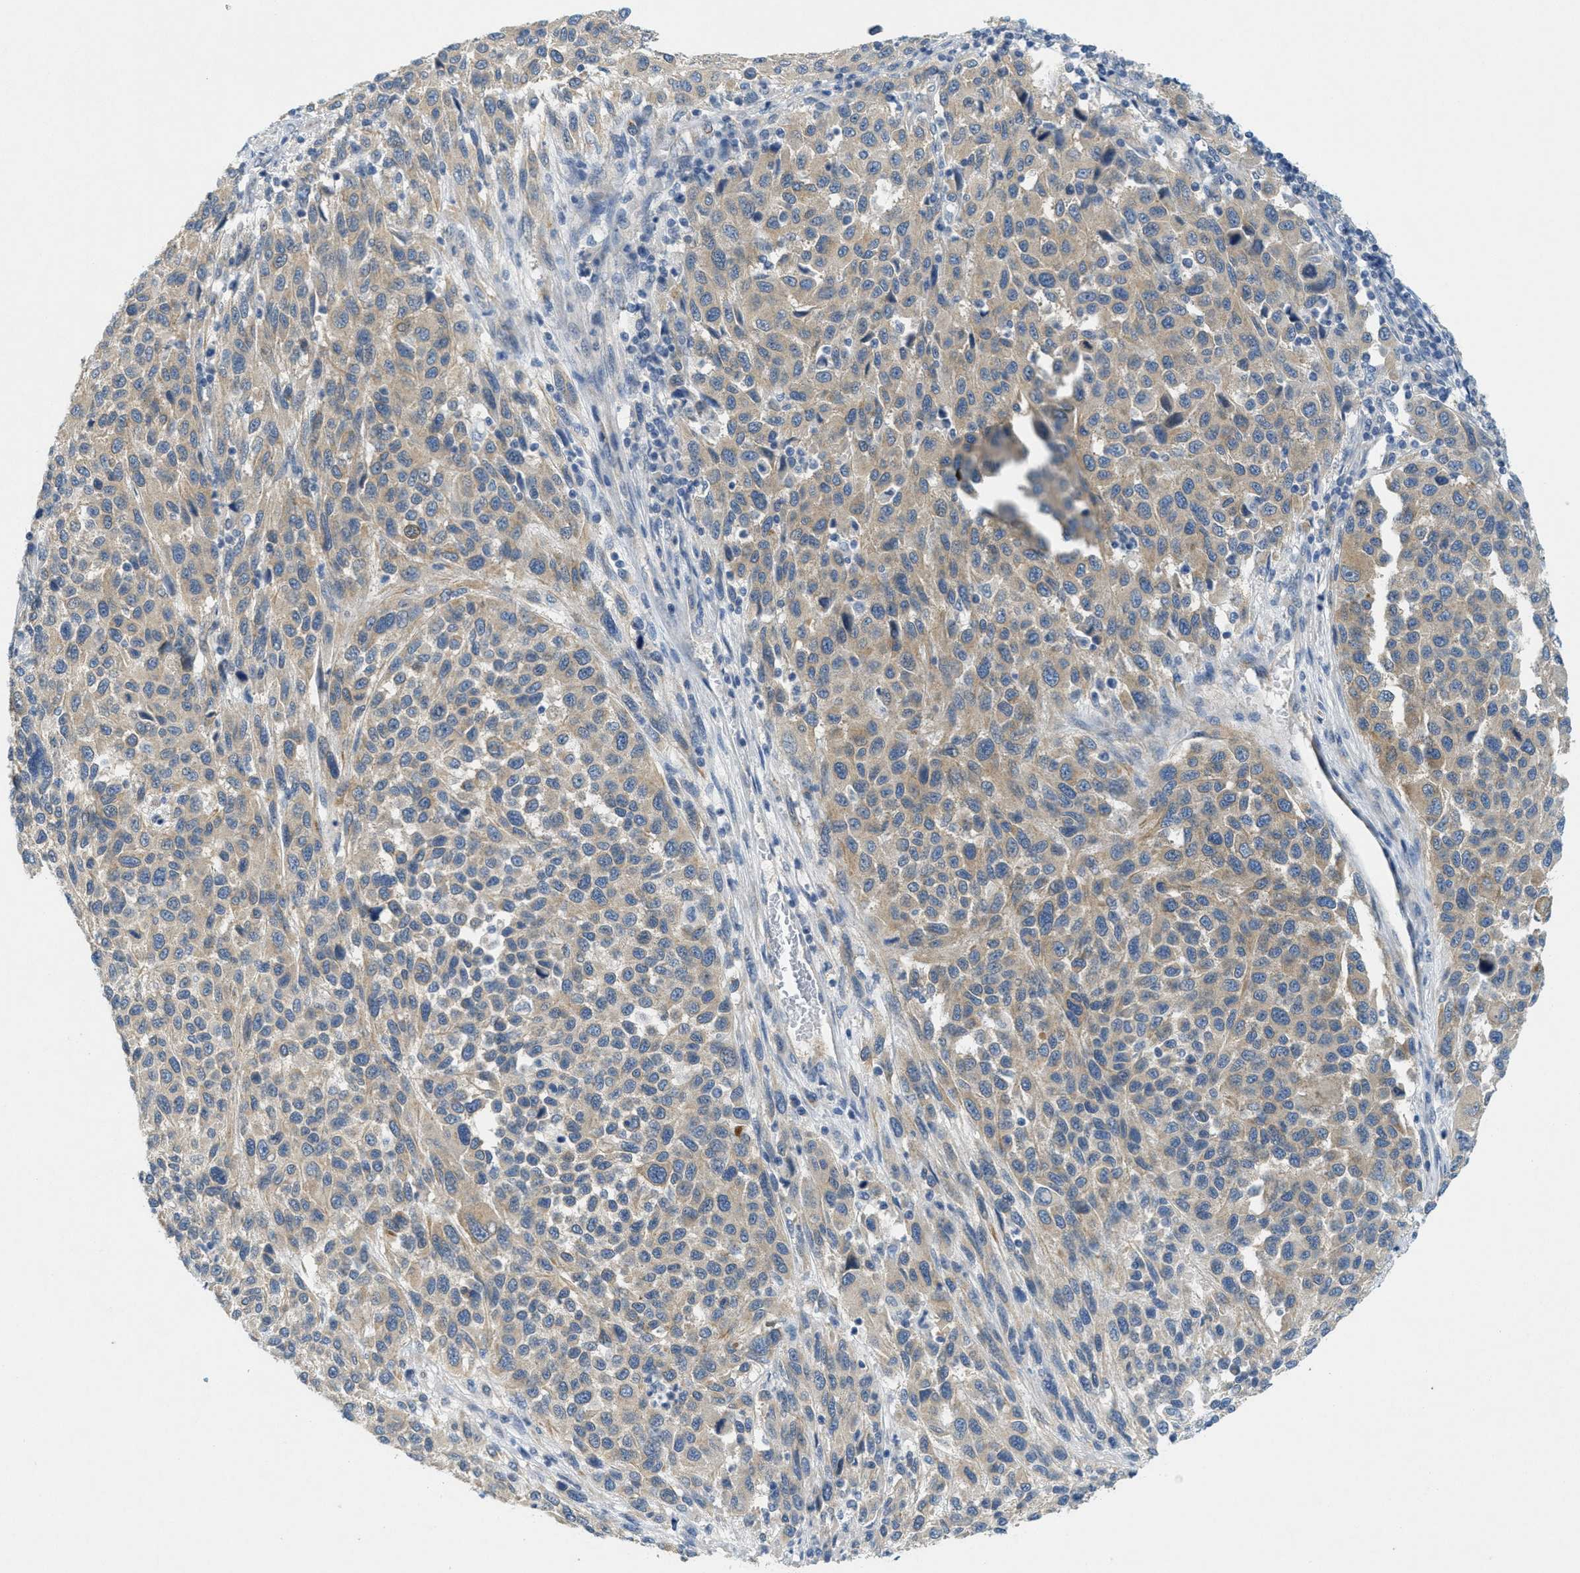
{"staining": {"intensity": "weak", "quantity": "25%-75%", "location": "cytoplasmic/membranous"}, "tissue": "melanoma", "cell_type": "Tumor cells", "image_type": "cancer", "snomed": [{"axis": "morphology", "description": "Malignant melanoma, Metastatic site"}, {"axis": "topography", "description": "Lymph node"}], "caption": "This photomicrograph reveals malignant melanoma (metastatic site) stained with immunohistochemistry to label a protein in brown. The cytoplasmic/membranous of tumor cells show weak positivity for the protein. Nuclei are counter-stained blue.", "gene": "ZFYVE9", "patient": {"sex": "male", "age": 61}}